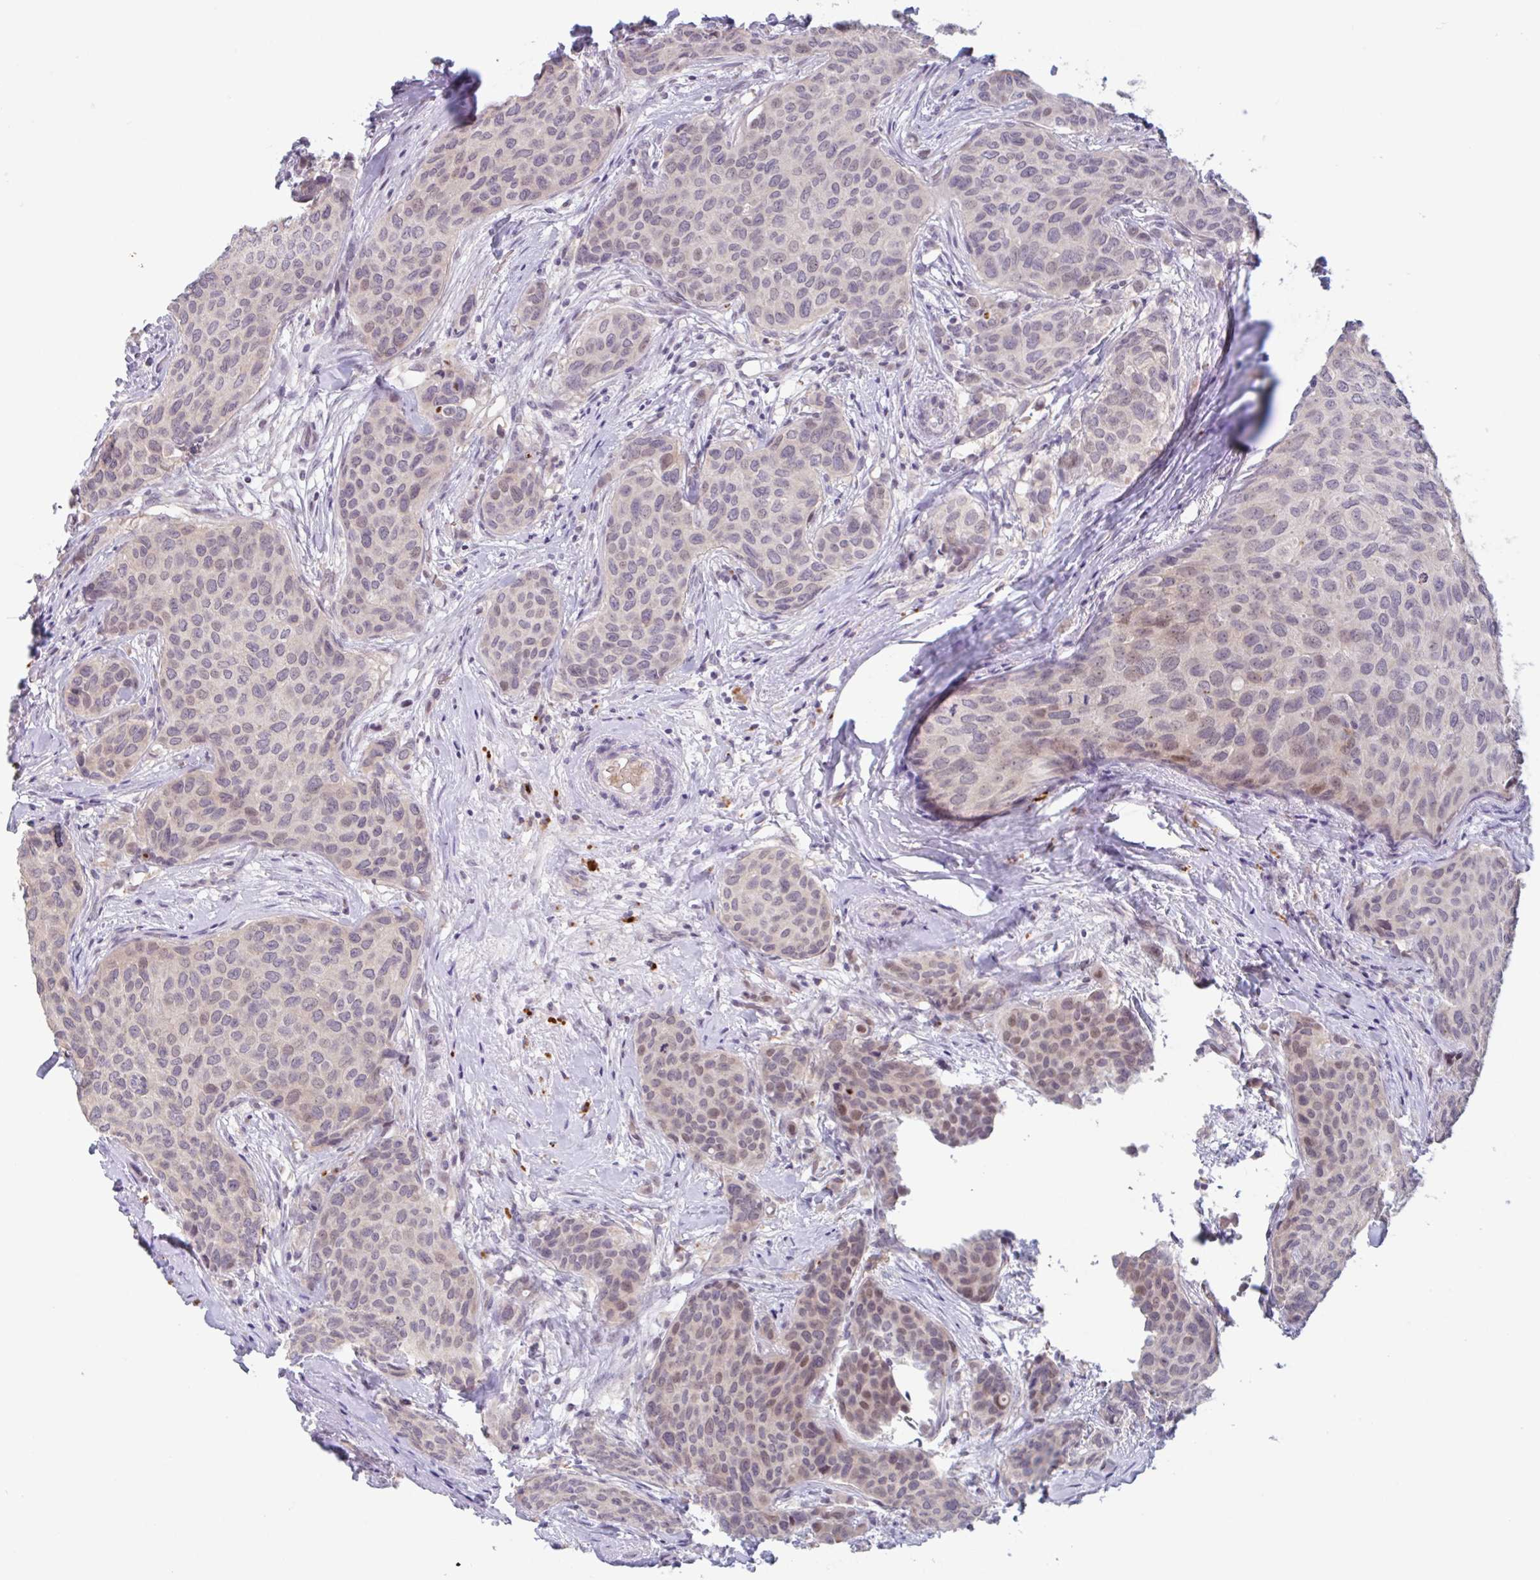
{"staining": {"intensity": "weak", "quantity": "25%-75%", "location": "nuclear"}, "tissue": "breast cancer", "cell_type": "Tumor cells", "image_type": "cancer", "snomed": [{"axis": "morphology", "description": "Duct carcinoma"}, {"axis": "topography", "description": "Breast"}], "caption": "High-magnification brightfield microscopy of breast cancer (infiltrating ductal carcinoma) stained with DAB (3,3'-diaminobenzidine) (brown) and counterstained with hematoxylin (blue). tumor cells exhibit weak nuclear positivity is identified in about25%-75% of cells.", "gene": "RHAG", "patient": {"sex": "female", "age": 47}}